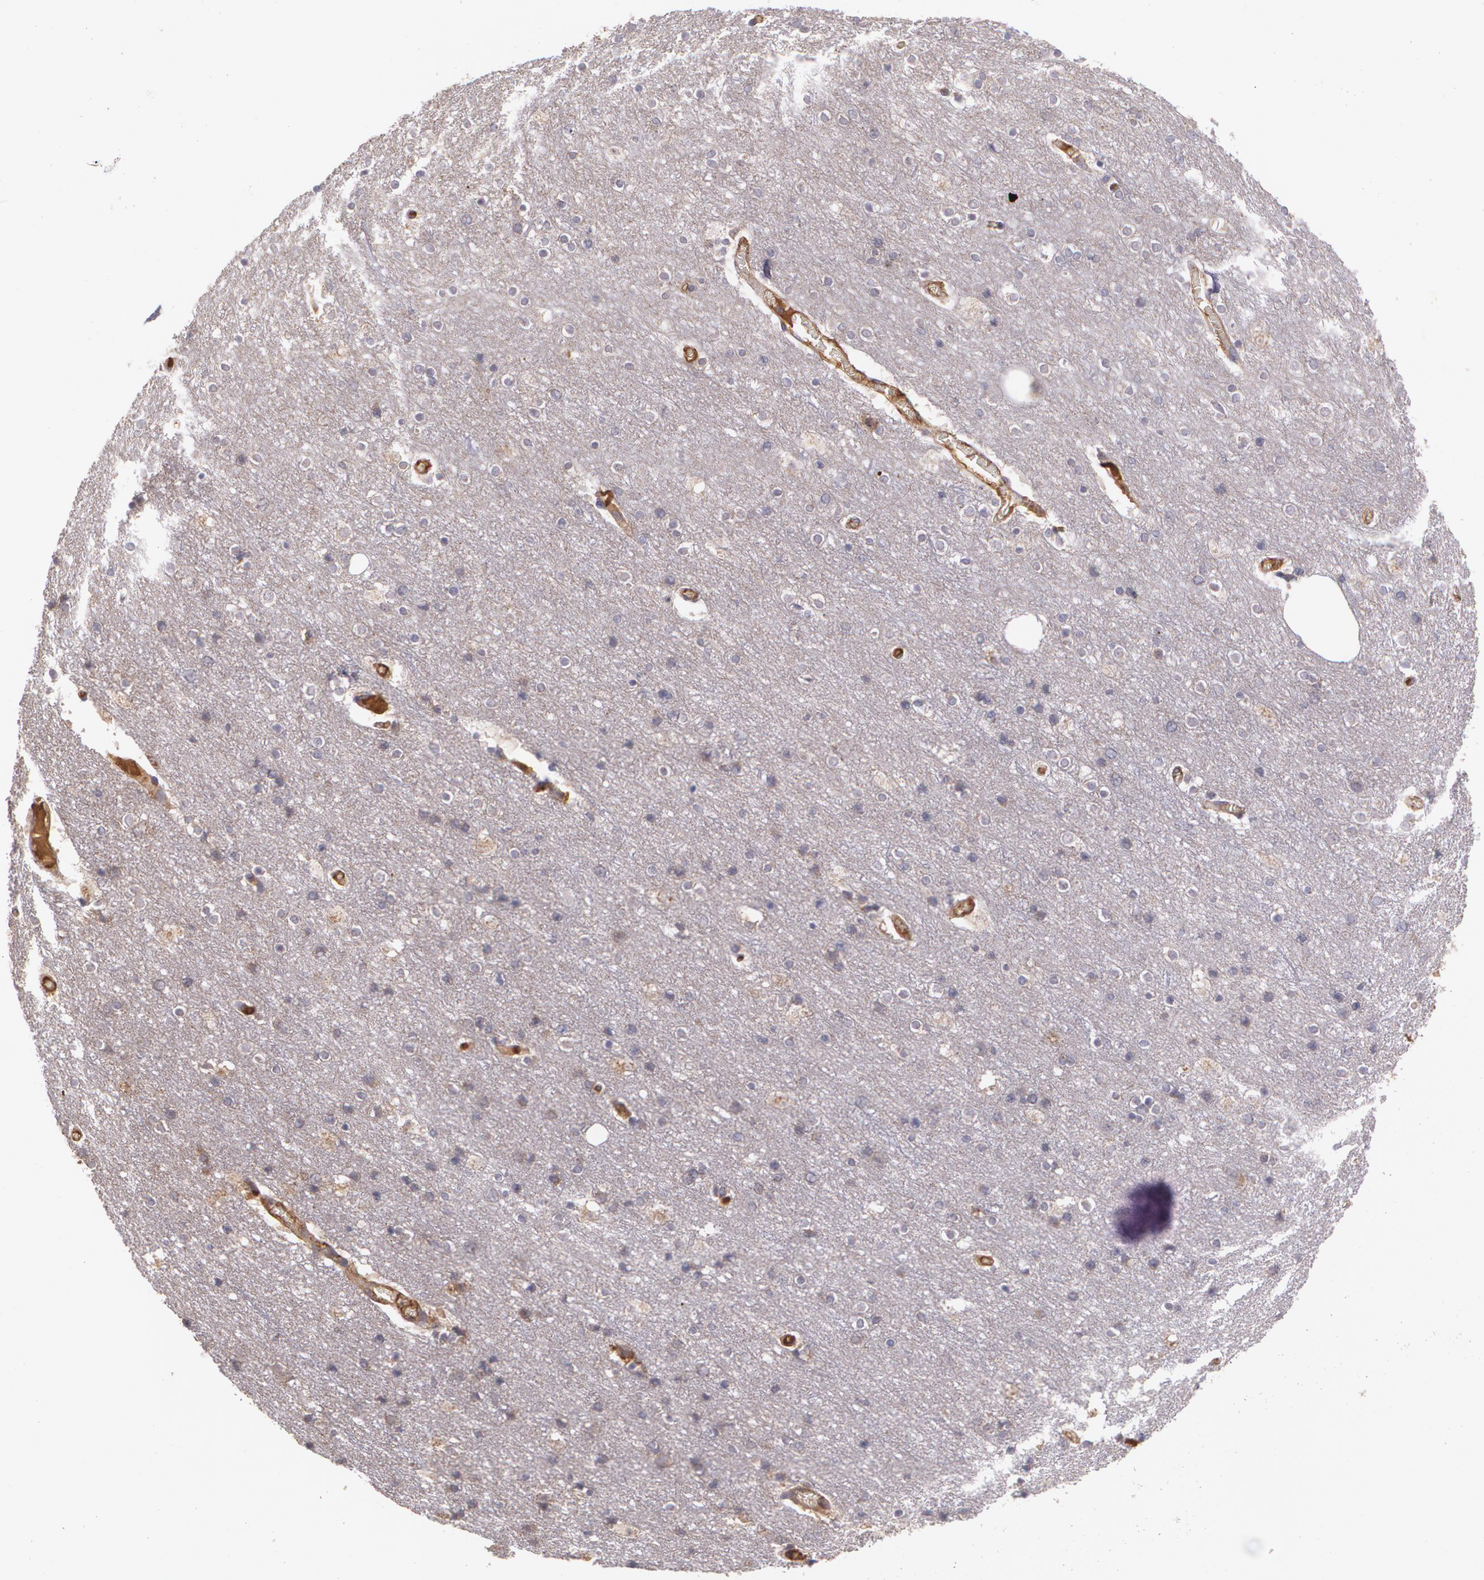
{"staining": {"intensity": "moderate", "quantity": ">75%", "location": "cytoplasmic/membranous"}, "tissue": "cerebral cortex", "cell_type": "Endothelial cells", "image_type": "normal", "snomed": [{"axis": "morphology", "description": "Normal tissue, NOS"}, {"axis": "topography", "description": "Cerebral cortex"}], "caption": "The image exhibits immunohistochemical staining of normal cerebral cortex. There is moderate cytoplasmic/membranous positivity is seen in approximately >75% of endothelial cells.", "gene": "ECE1", "patient": {"sex": "female", "age": 54}}